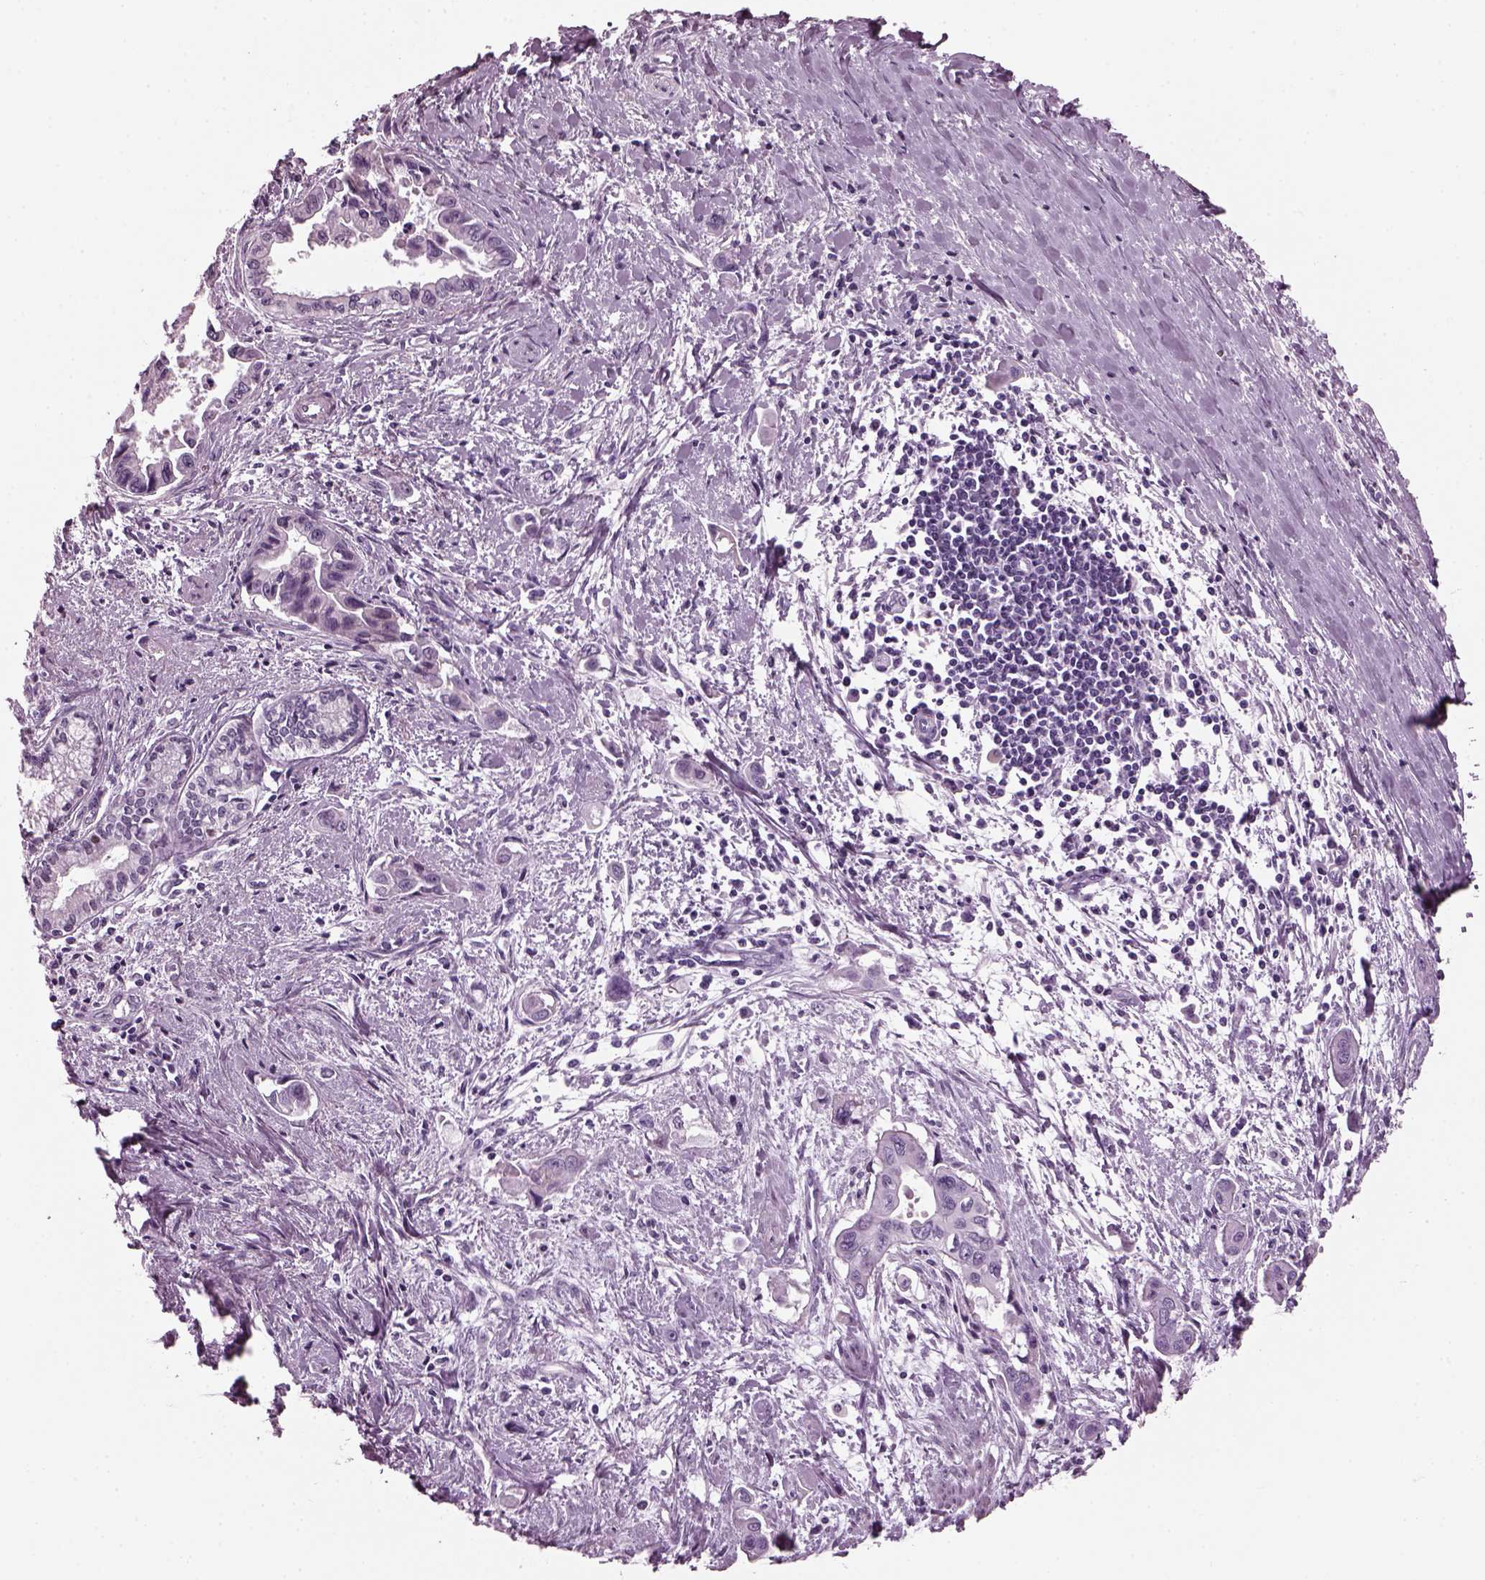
{"staining": {"intensity": "negative", "quantity": "none", "location": "none"}, "tissue": "pancreatic cancer", "cell_type": "Tumor cells", "image_type": "cancer", "snomed": [{"axis": "morphology", "description": "Adenocarcinoma, NOS"}, {"axis": "topography", "description": "Pancreas"}], "caption": "Immunohistochemistry image of neoplastic tissue: pancreatic cancer (adenocarcinoma) stained with DAB (3,3'-diaminobenzidine) shows no significant protein expression in tumor cells.", "gene": "KRTAP3-2", "patient": {"sex": "male", "age": 60}}